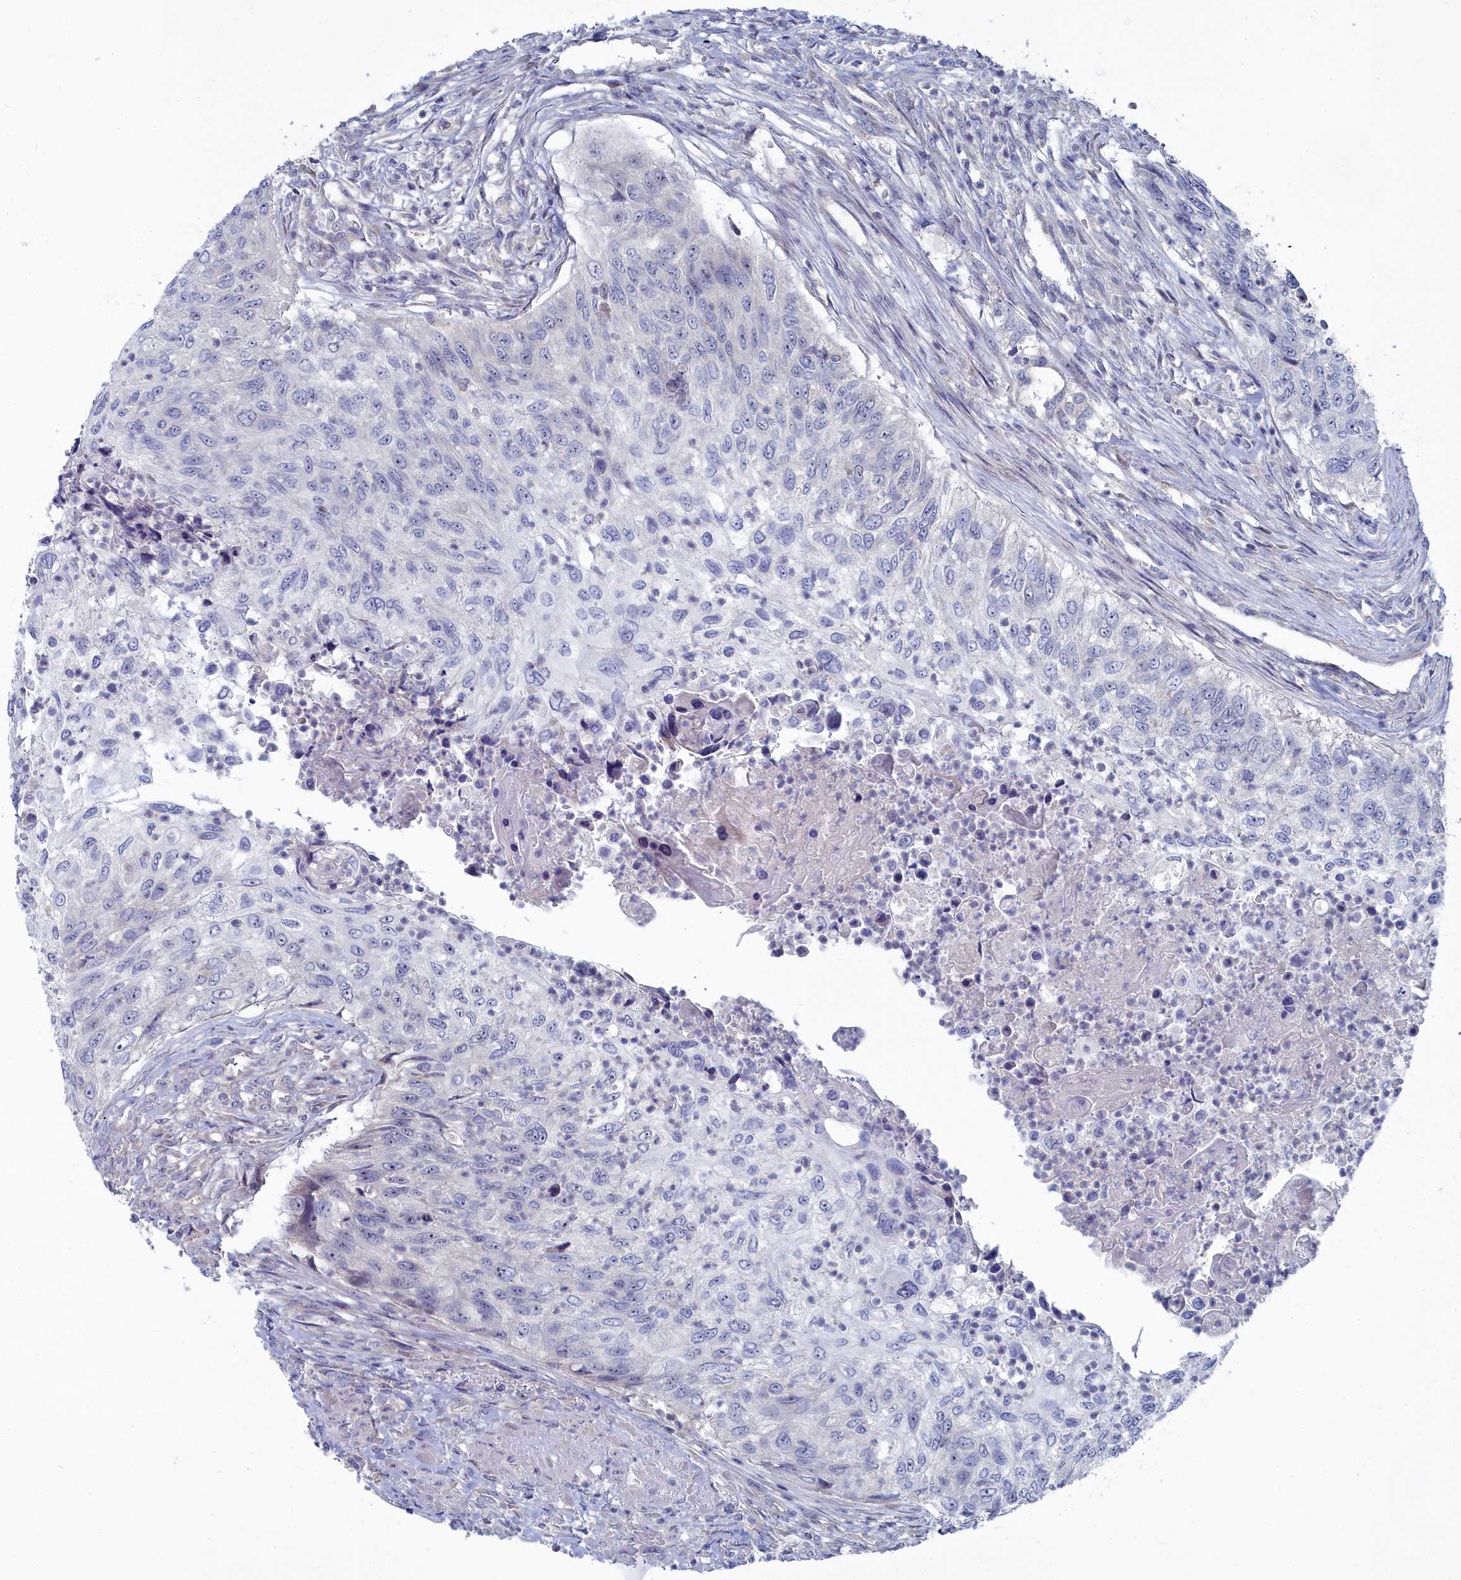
{"staining": {"intensity": "negative", "quantity": "none", "location": "none"}, "tissue": "urothelial cancer", "cell_type": "Tumor cells", "image_type": "cancer", "snomed": [{"axis": "morphology", "description": "Urothelial carcinoma, High grade"}, {"axis": "topography", "description": "Urinary bladder"}], "caption": "This is a micrograph of immunohistochemistry staining of urothelial carcinoma (high-grade), which shows no expression in tumor cells.", "gene": "CCDC149", "patient": {"sex": "female", "age": 60}}